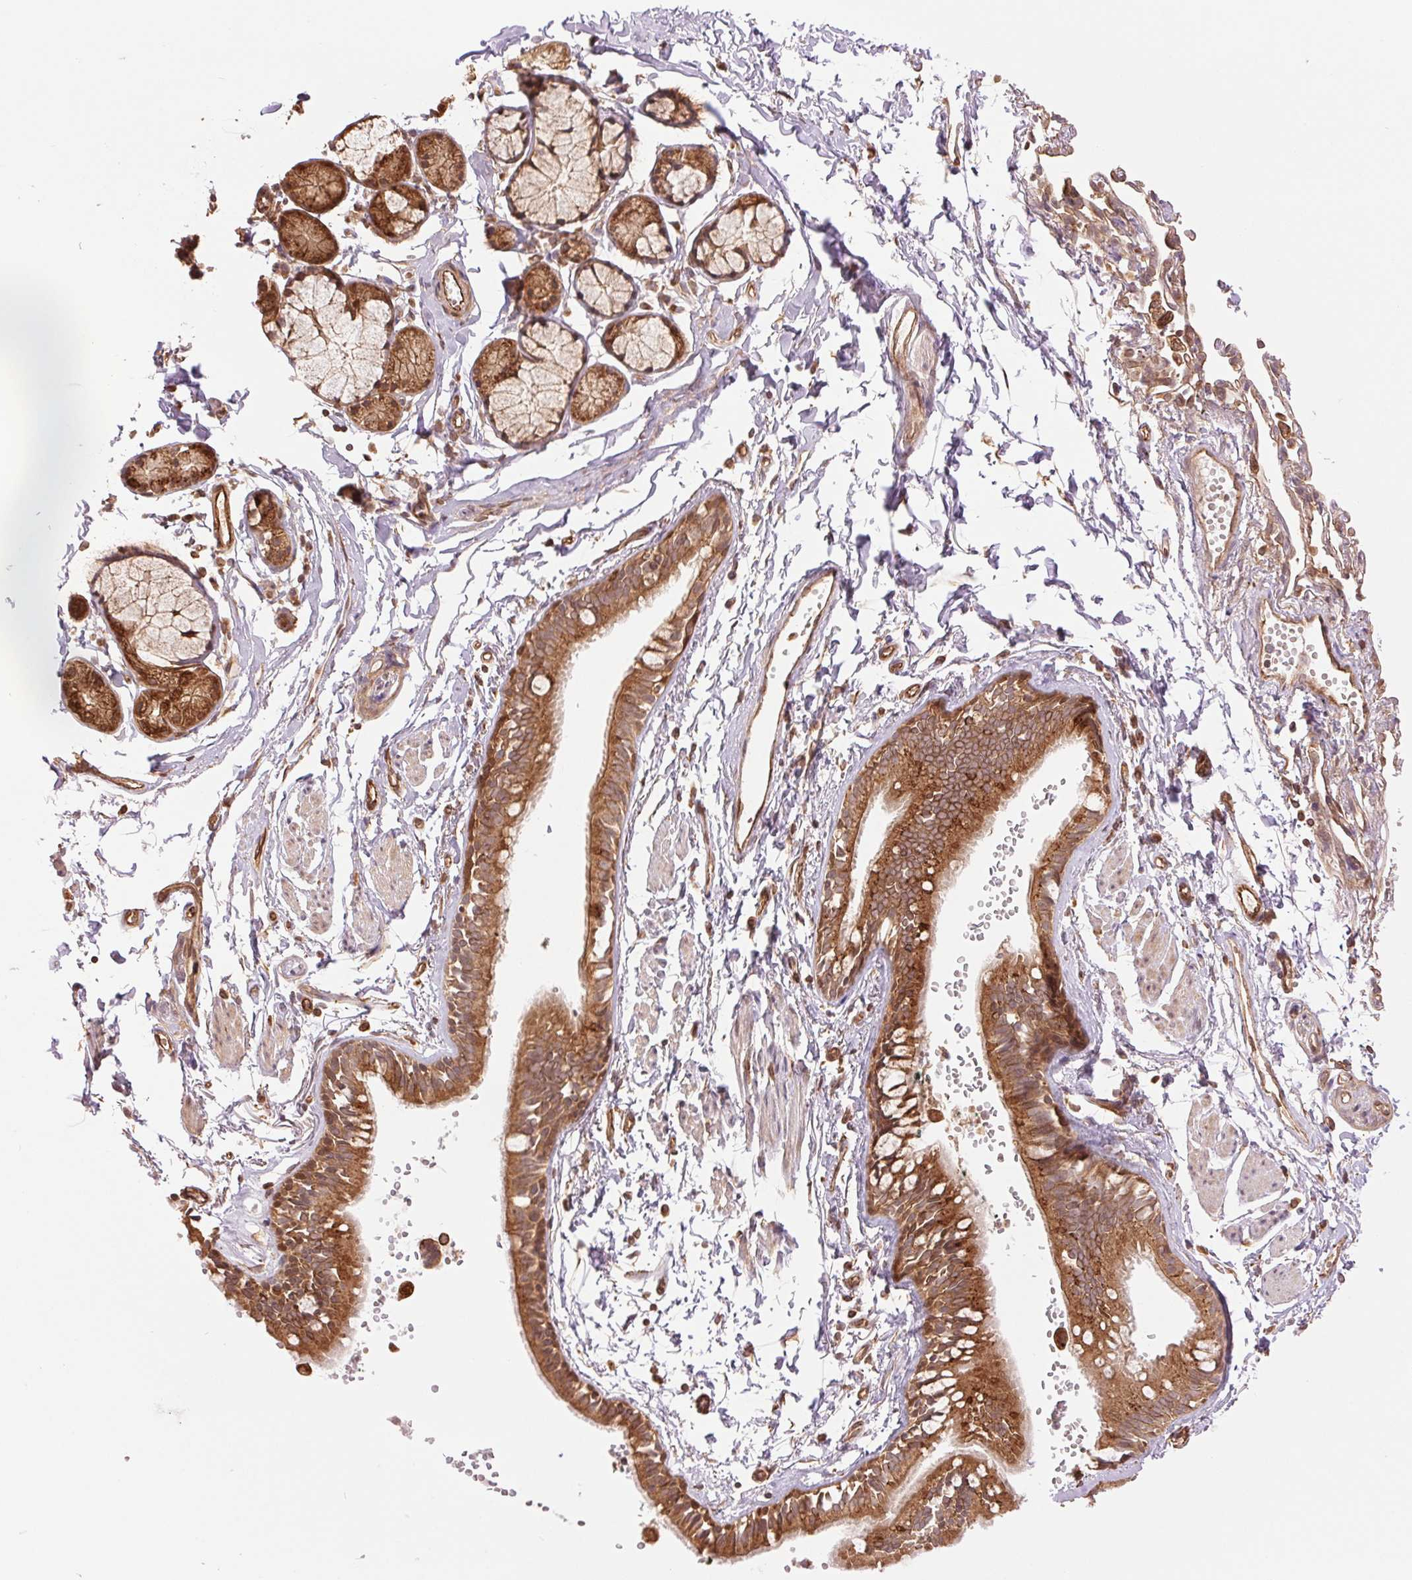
{"staining": {"intensity": "strong", "quantity": ">75%", "location": "cytoplasmic/membranous"}, "tissue": "bronchus", "cell_type": "Respiratory epithelial cells", "image_type": "normal", "snomed": [{"axis": "morphology", "description": "Normal tissue, NOS"}, {"axis": "topography", "description": "Cartilage tissue"}, {"axis": "topography", "description": "Bronchus"}], "caption": "Strong cytoplasmic/membranous positivity is present in about >75% of respiratory epithelial cells in unremarkable bronchus. The staining is performed using DAB brown chromogen to label protein expression. The nuclei are counter-stained blue using hematoxylin.", "gene": "STARD7", "patient": {"sex": "female", "age": 59}}